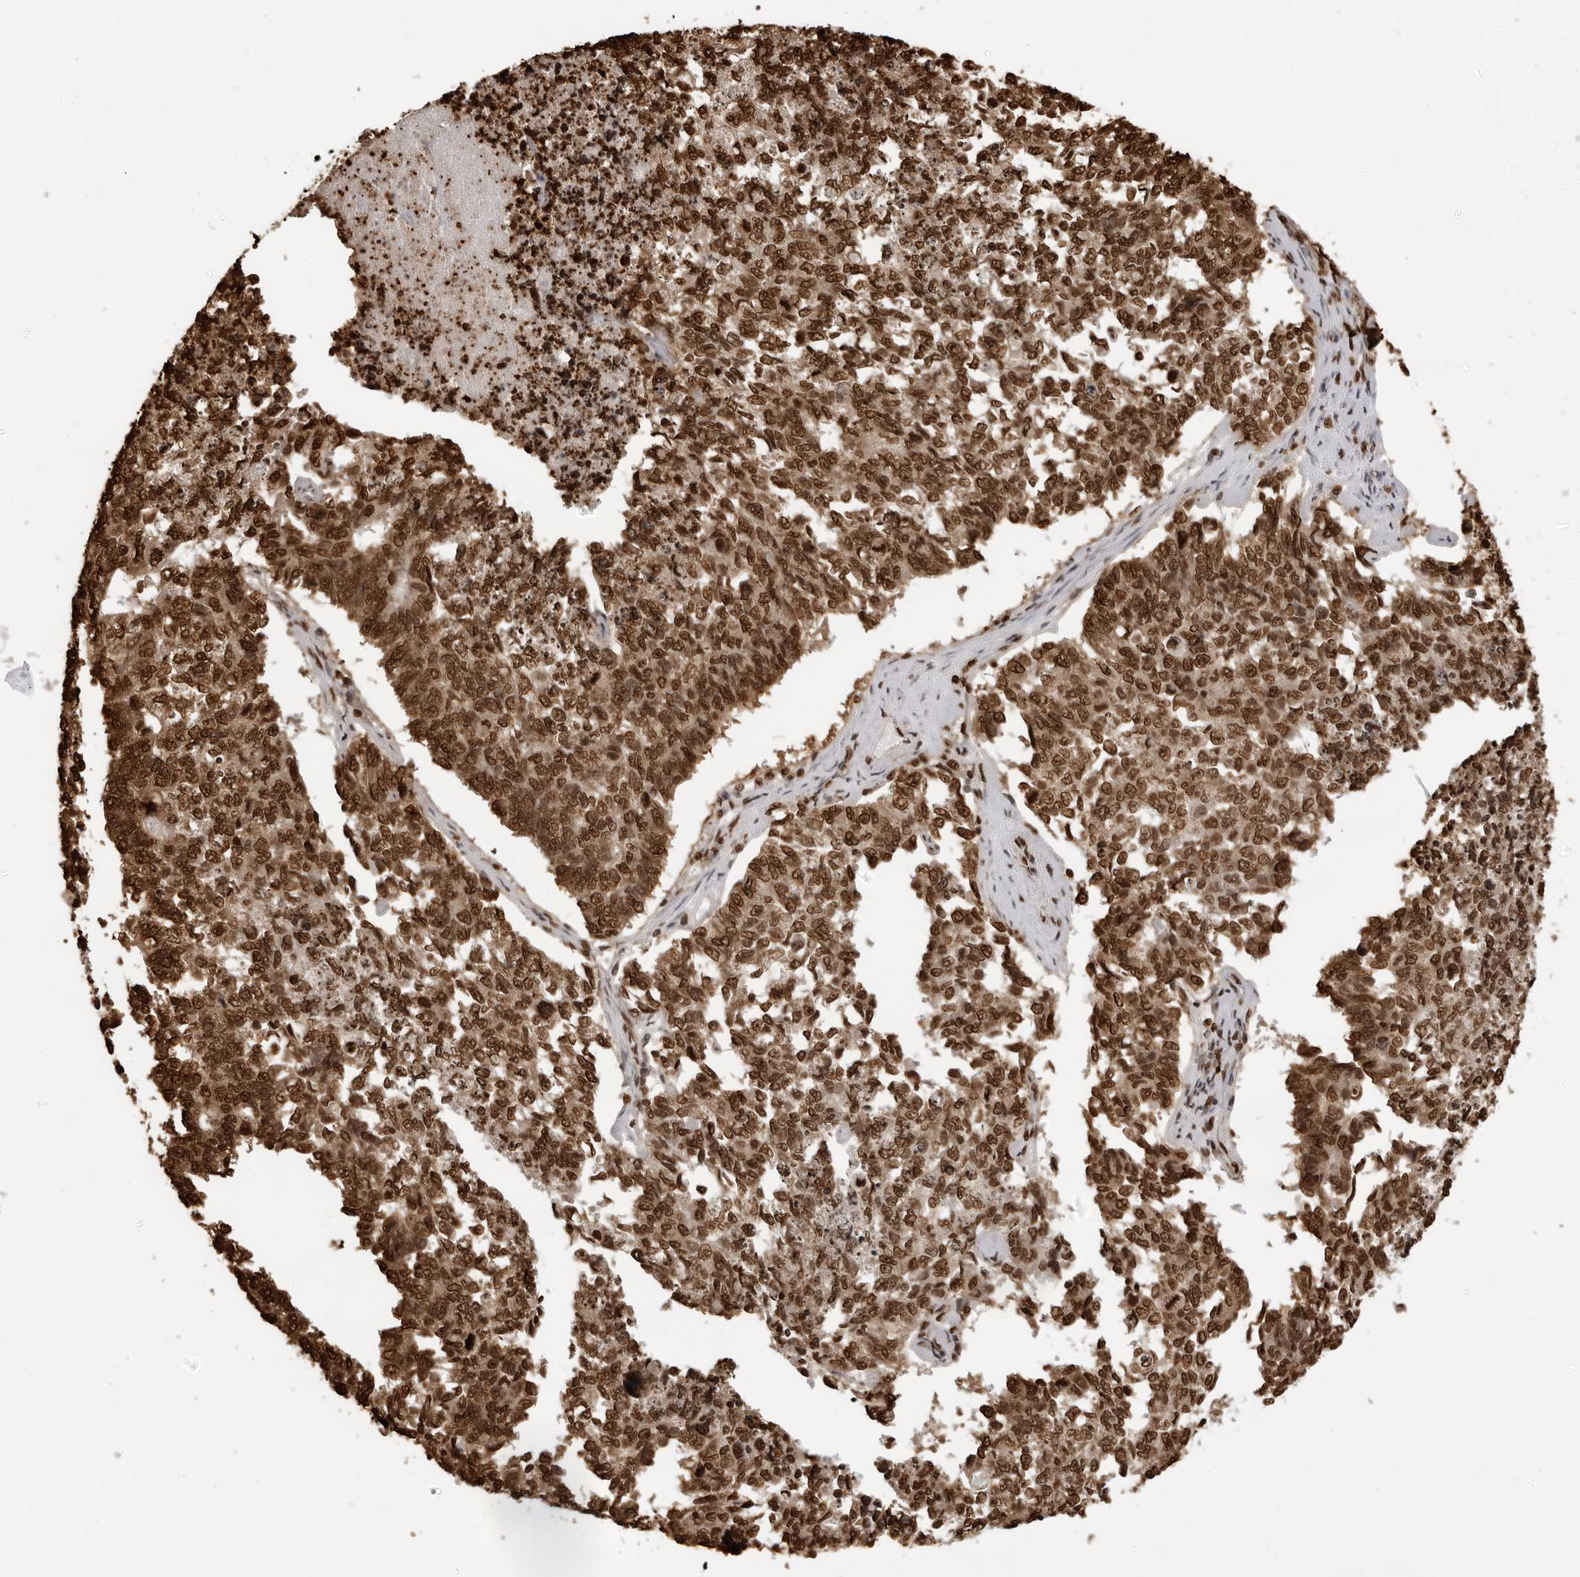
{"staining": {"intensity": "strong", "quantity": ">75%", "location": "nuclear"}, "tissue": "cervical cancer", "cell_type": "Tumor cells", "image_type": "cancer", "snomed": [{"axis": "morphology", "description": "Squamous cell carcinoma, NOS"}, {"axis": "topography", "description": "Cervix"}], "caption": "Protein analysis of squamous cell carcinoma (cervical) tissue exhibits strong nuclear staining in approximately >75% of tumor cells. (DAB (3,3'-diaminobenzidine) IHC with brightfield microscopy, high magnification).", "gene": "ZFP91", "patient": {"sex": "female", "age": 63}}